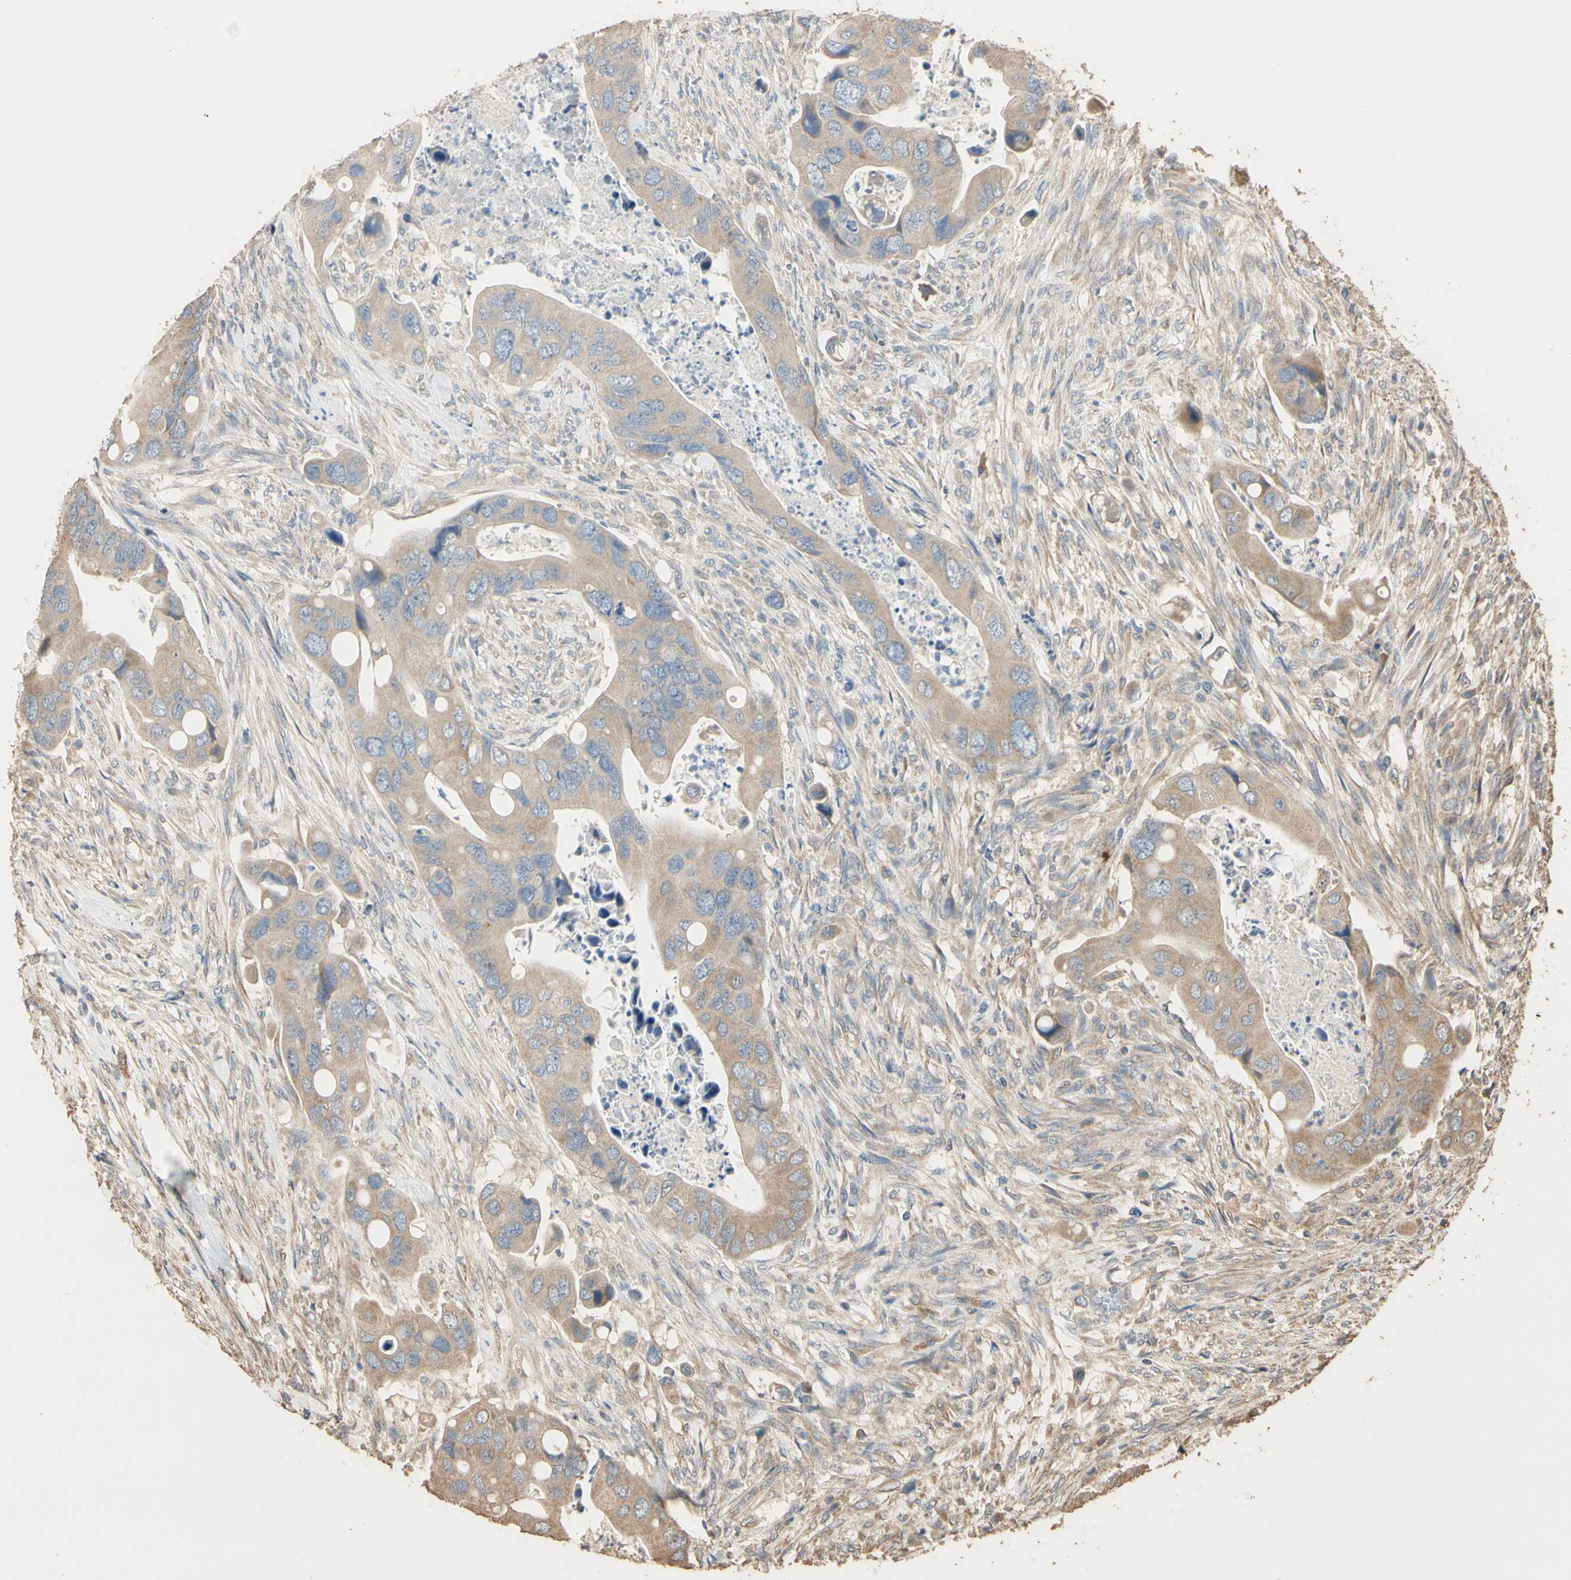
{"staining": {"intensity": "moderate", "quantity": ">75%", "location": "cytoplasmic/membranous"}, "tissue": "colorectal cancer", "cell_type": "Tumor cells", "image_type": "cancer", "snomed": [{"axis": "morphology", "description": "Adenocarcinoma, NOS"}, {"axis": "topography", "description": "Rectum"}], "caption": "DAB (3,3'-diaminobenzidine) immunohistochemical staining of colorectal adenocarcinoma demonstrates moderate cytoplasmic/membranous protein expression in about >75% of tumor cells. The staining was performed using DAB (3,3'-diaminobenzidine) to visualize the protein expression in brown, while the nuclei were stained in blue with hematoxylin (Magnification: 20x).", "gene": "STX18", "patient": {"sex": "female", "age": 57}}